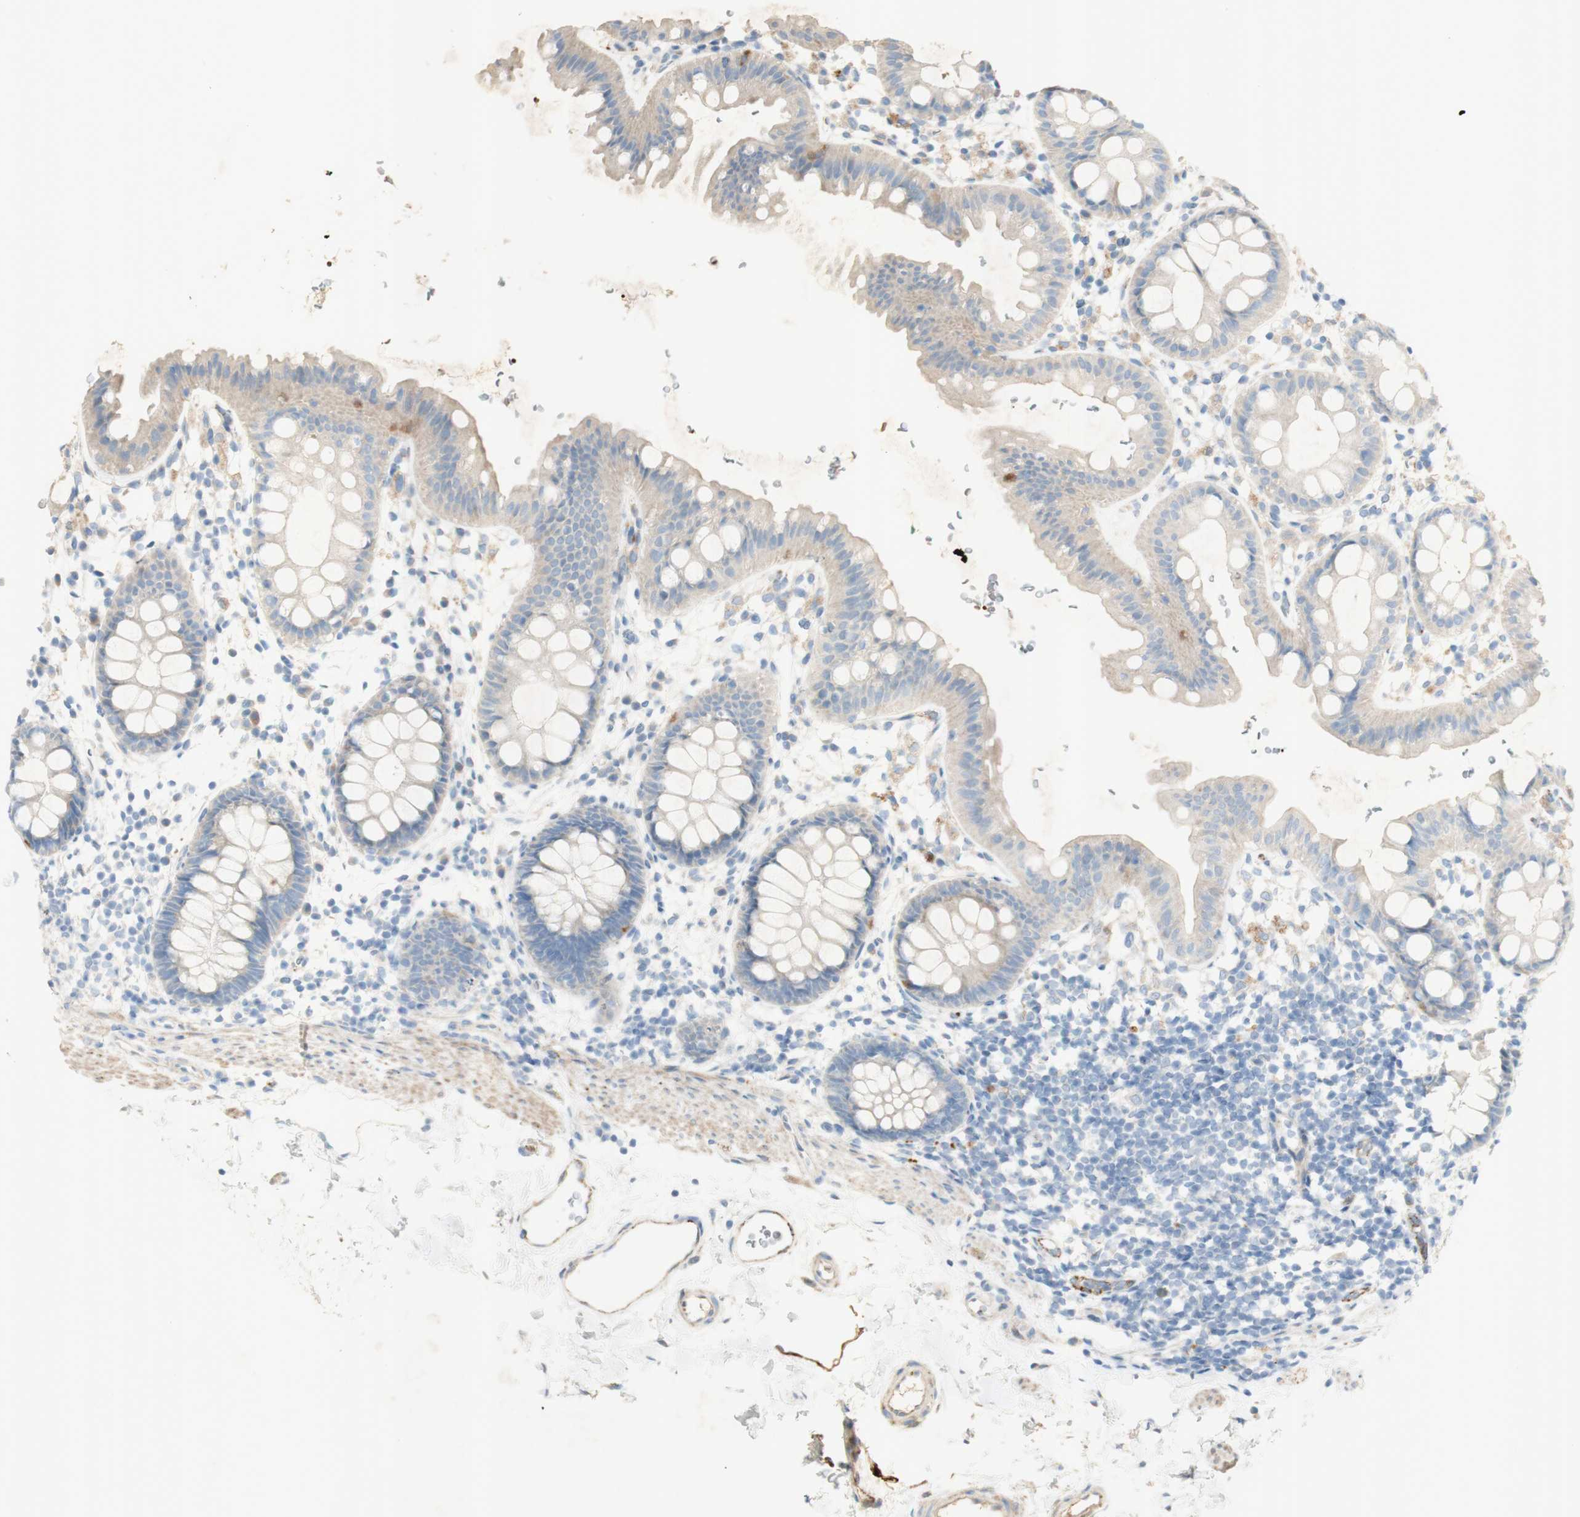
{"staining": {"intensity": "weak", "quantity": "25%-75%", "location": "cytoplasmic/membranous"}, "tissue": "rectum", "cell_type": "Glandular cells", "image_type": "normal", "snomed": [{"axis": "morphology", "description": "Normal tissue, NOS"}, {"axis": "topography", "description": "Rectum"}], "caption": "A histopathology image of human rectum stained for a protein exhibits weak cytoplasmic/membranous brown staining in glandular cells. The staining was performed using DAB to visualize the protein expression in brown, while the nuclei were stained in blue with hematoxylin (Magnification: 20x).", "gene": "GAN", "patient": {"sex": "female", "age": 24}}